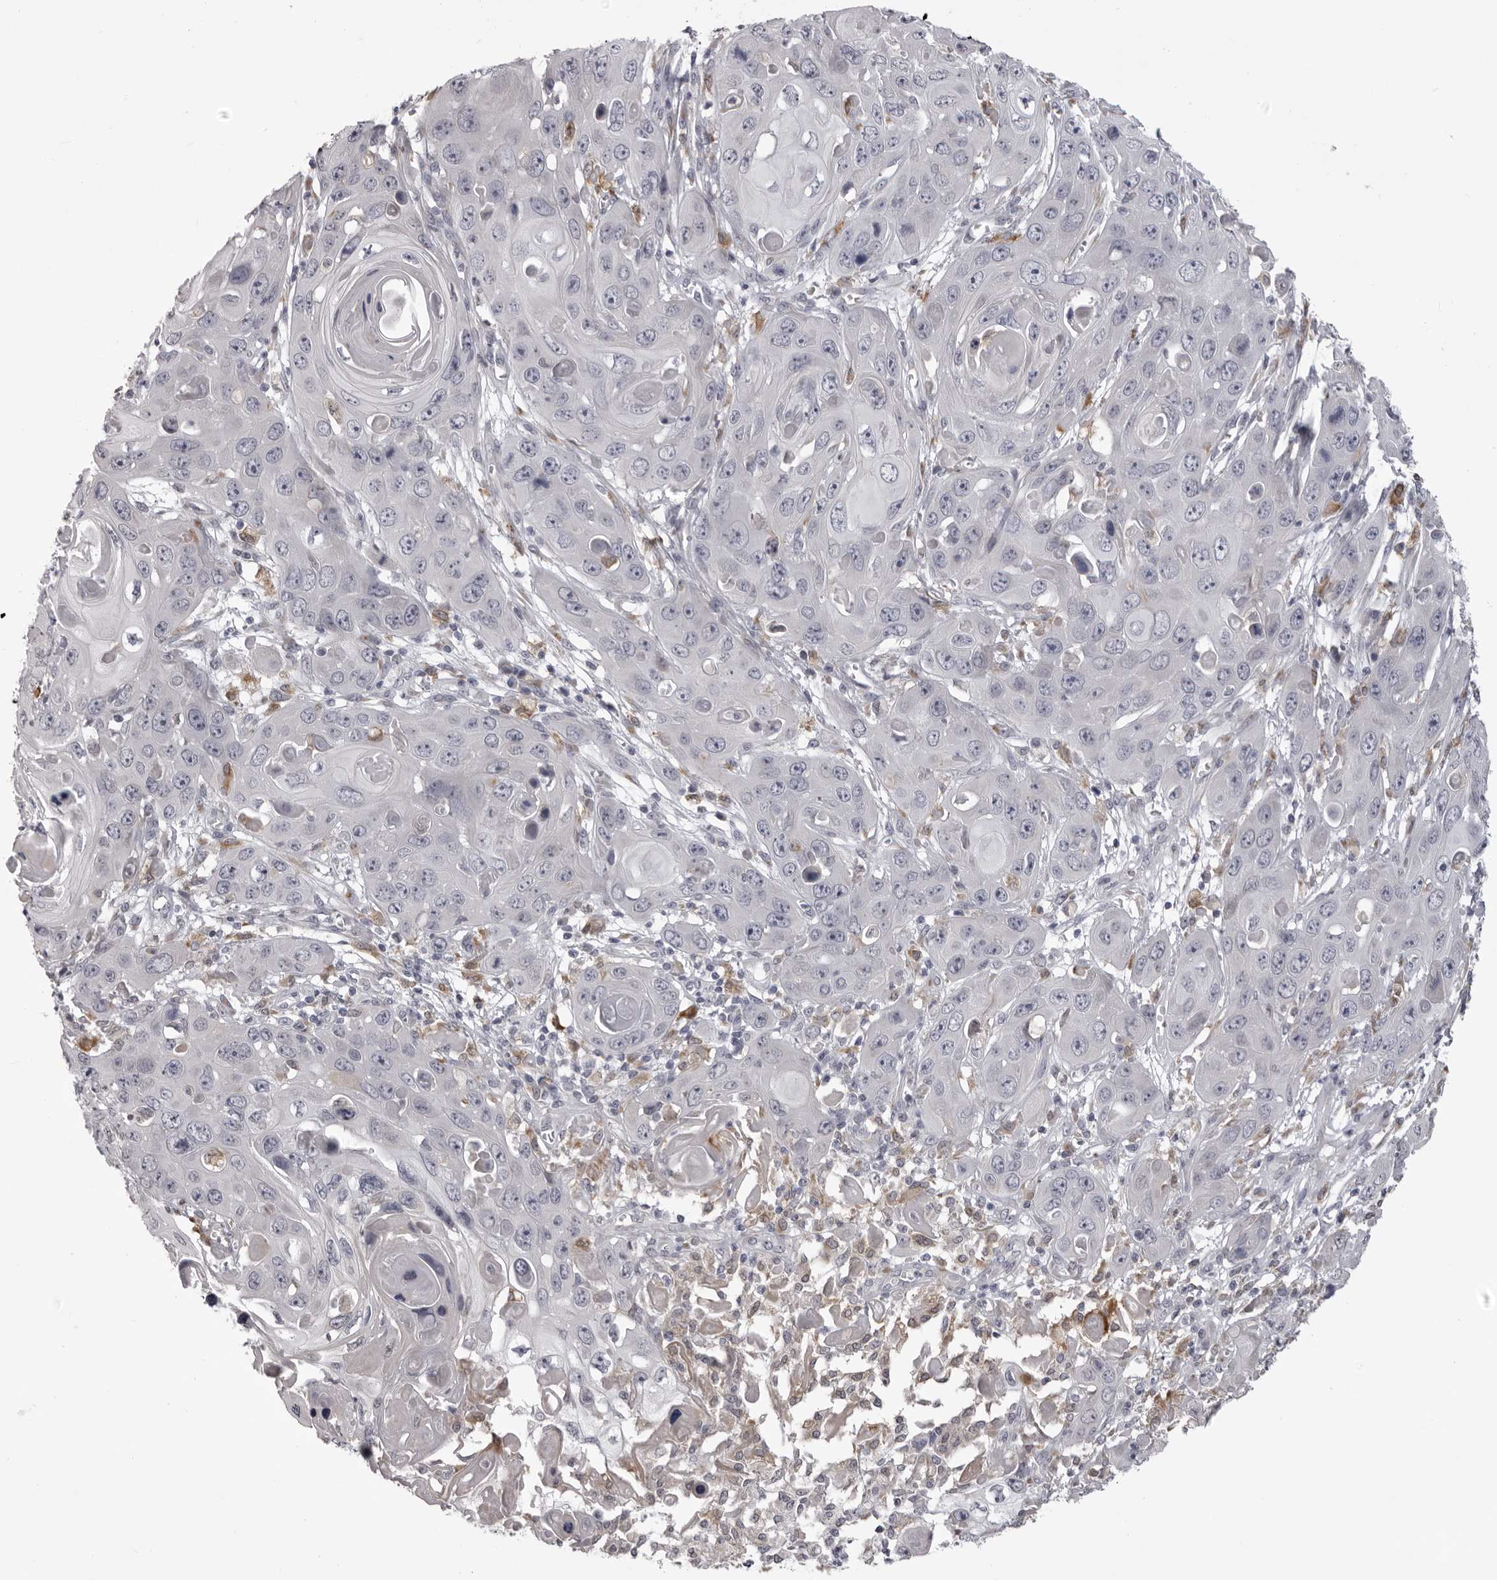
{"staining": {"intensity": "negative", "quantity": "none", "location": "none"}, "tissue": "skin cancer", "cell_type": "Tumor cells", "image_type": "cancer", "snomed": [{"axis": "morphology", "description": "Squamous cell carcinoma, NOS"}, {"axis": "topography", "description": "Skin"}], "caption": "Squamous cell carcinoma (skin) was stained to show a protein in brown. There is no significant expression in tumor cells. (Brightfield microscopy of DAB immunohistochemistry (IHC) at high magnification).", "gene": "NCEH1", "patient": {"sex": "male", "age": 55}}